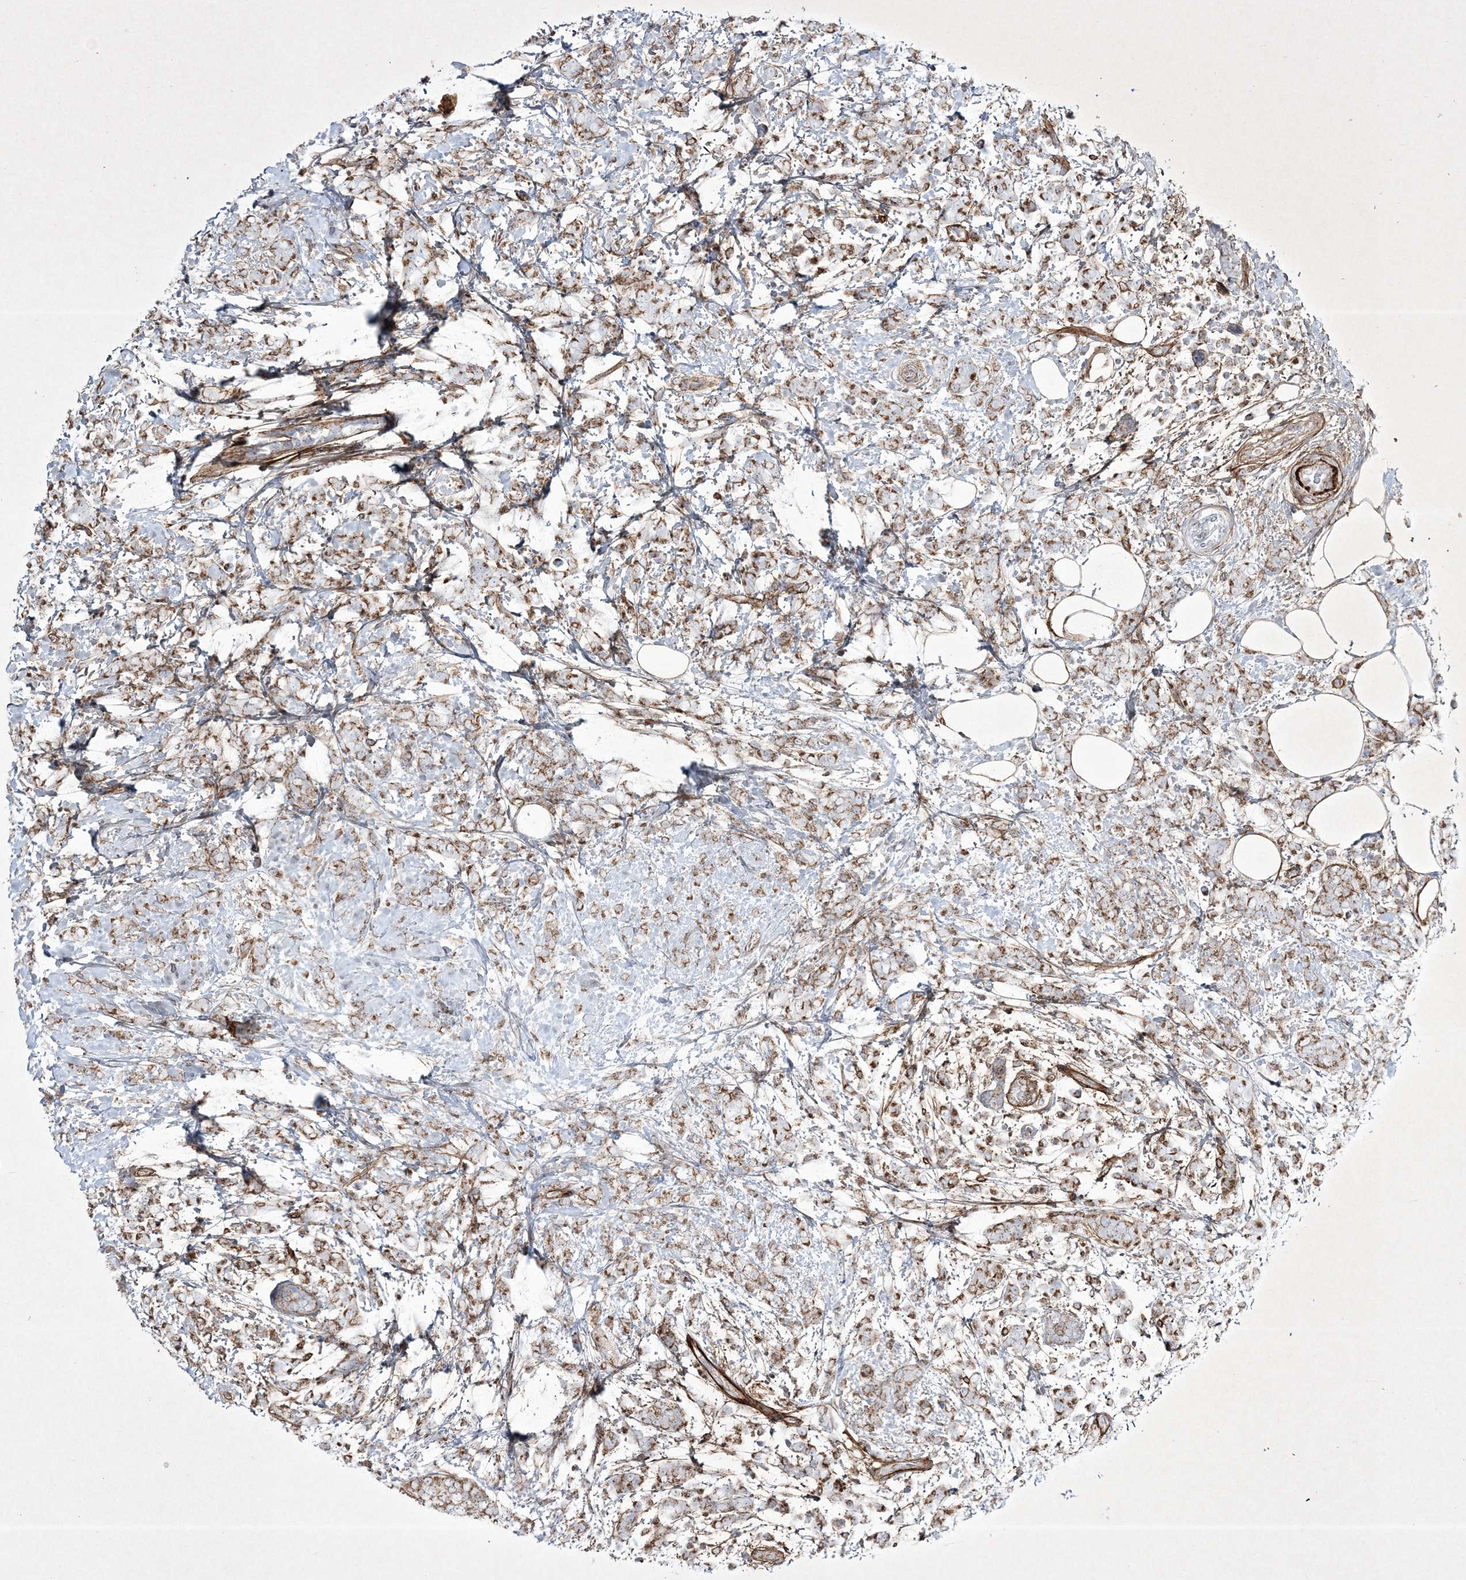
{"staining": {"intensity": "moderate", "quantity": ">75%", "location": "cytoplasmic/membranous"}, "tissue": "breast cancer", "cell_type": "Tumor cells", "image_type": "cancer", "snomed": [{"axis": "morphology", "description": "Lobular carcinoma"}, {"axis": "topography", "description": "Breast"}], "caption": "Protein staining of lobular carcinoma (breast) tissue displays moderate cytoplasmic/membranous positivity in about >75% of tumor cells.", "gene": "RICTOR", "patient": {"sex": "female", "age": 58}}